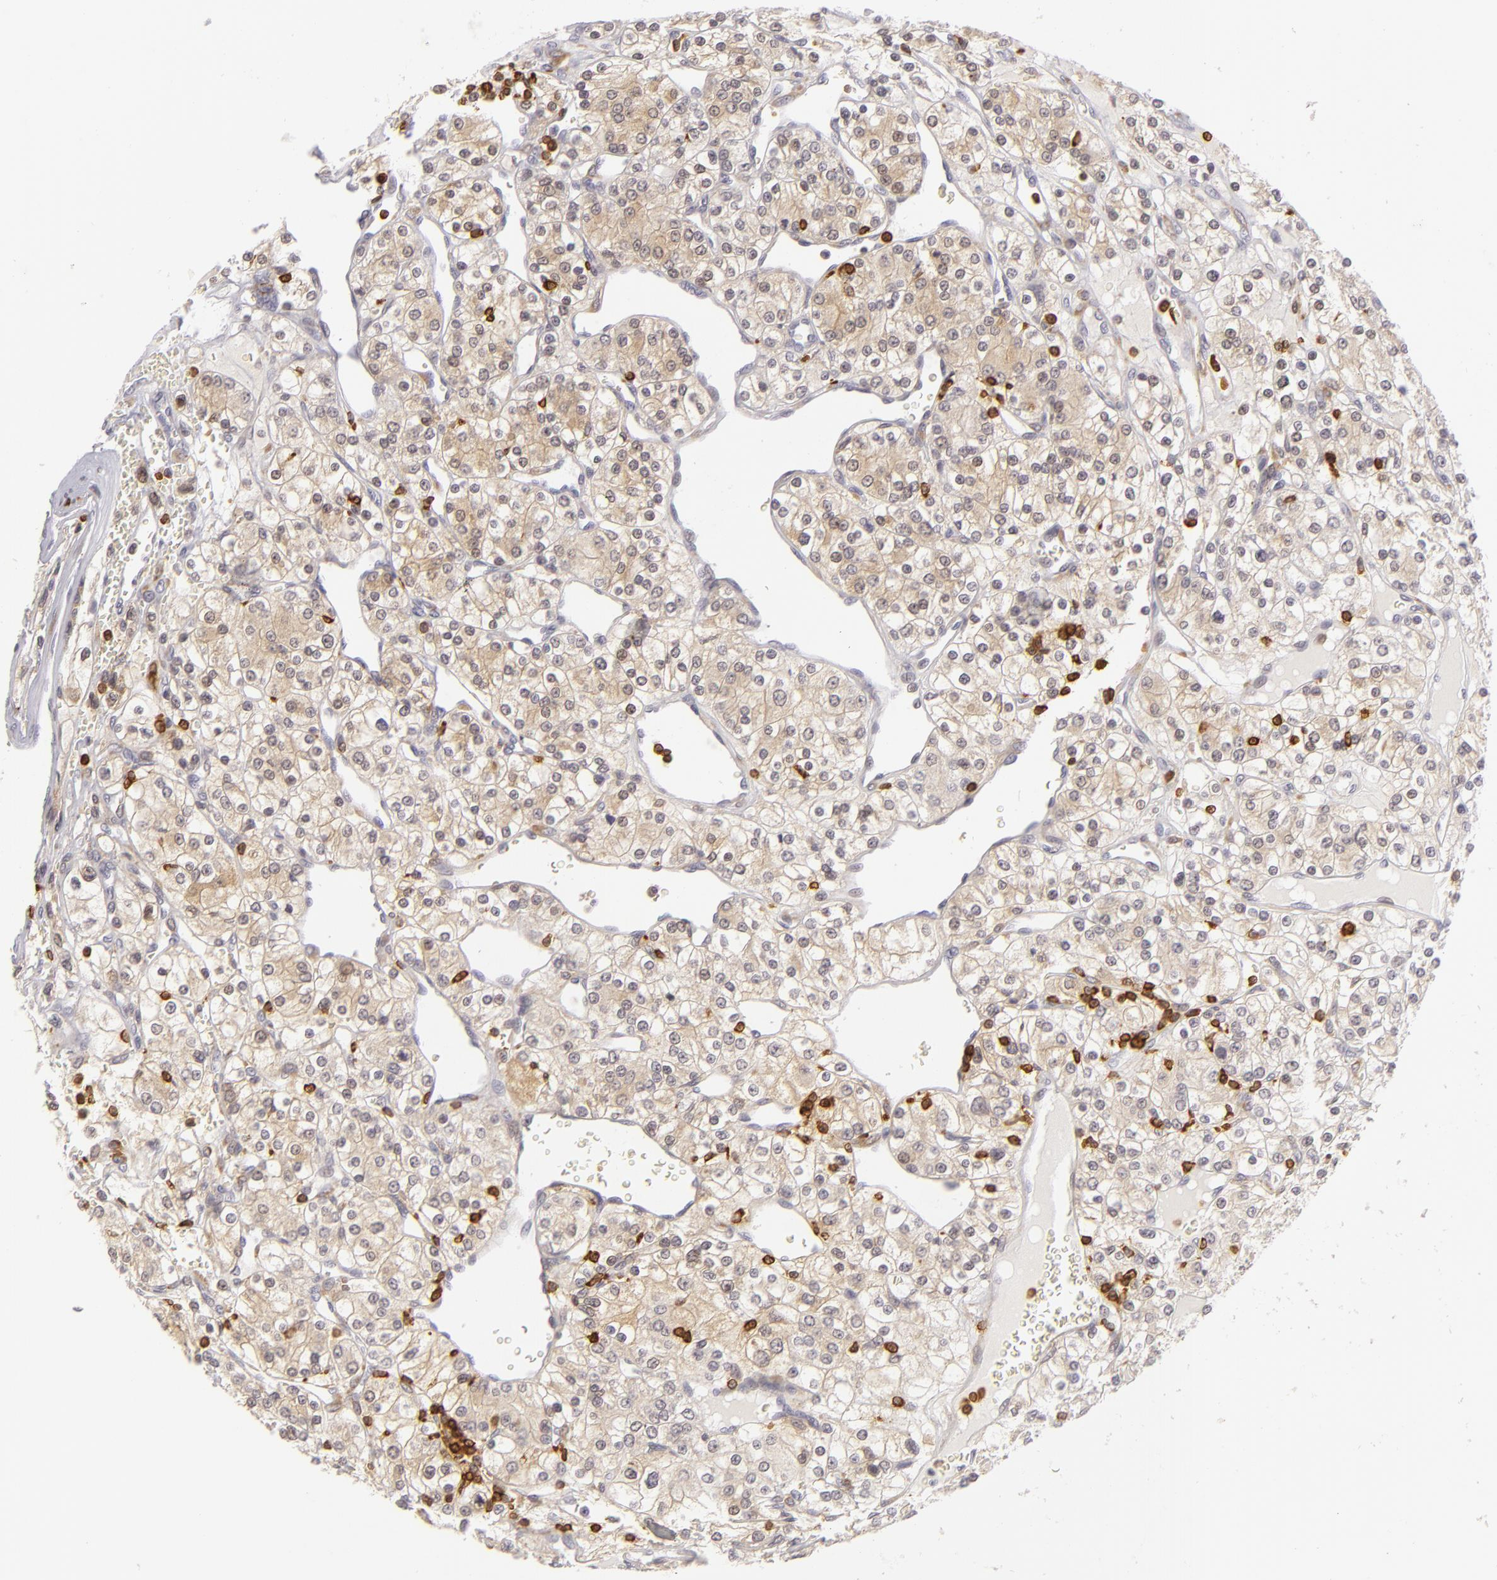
{"staining": {"intensity": "weak", "quantity": "25%-75%", "location": "cytoplasmic/membranous"}, "tissue": "renal cancer", "cell_type": "Tumor cells", "image_type": "cancer", "snomed": [{"axis": "morphology", "description": "Adenocarcinoma, NOS"}, {"axis": "topography", "description": "Kidney"}], "caption": "Tumor cells exhibit low levels of weak cytoplasmic/membranous expression in approximately 25%-75% of cells in renal cancer (adenocarcinoma).", "gene": "APOBEC3G", "patient": {"sex": "female", "age": 62}}